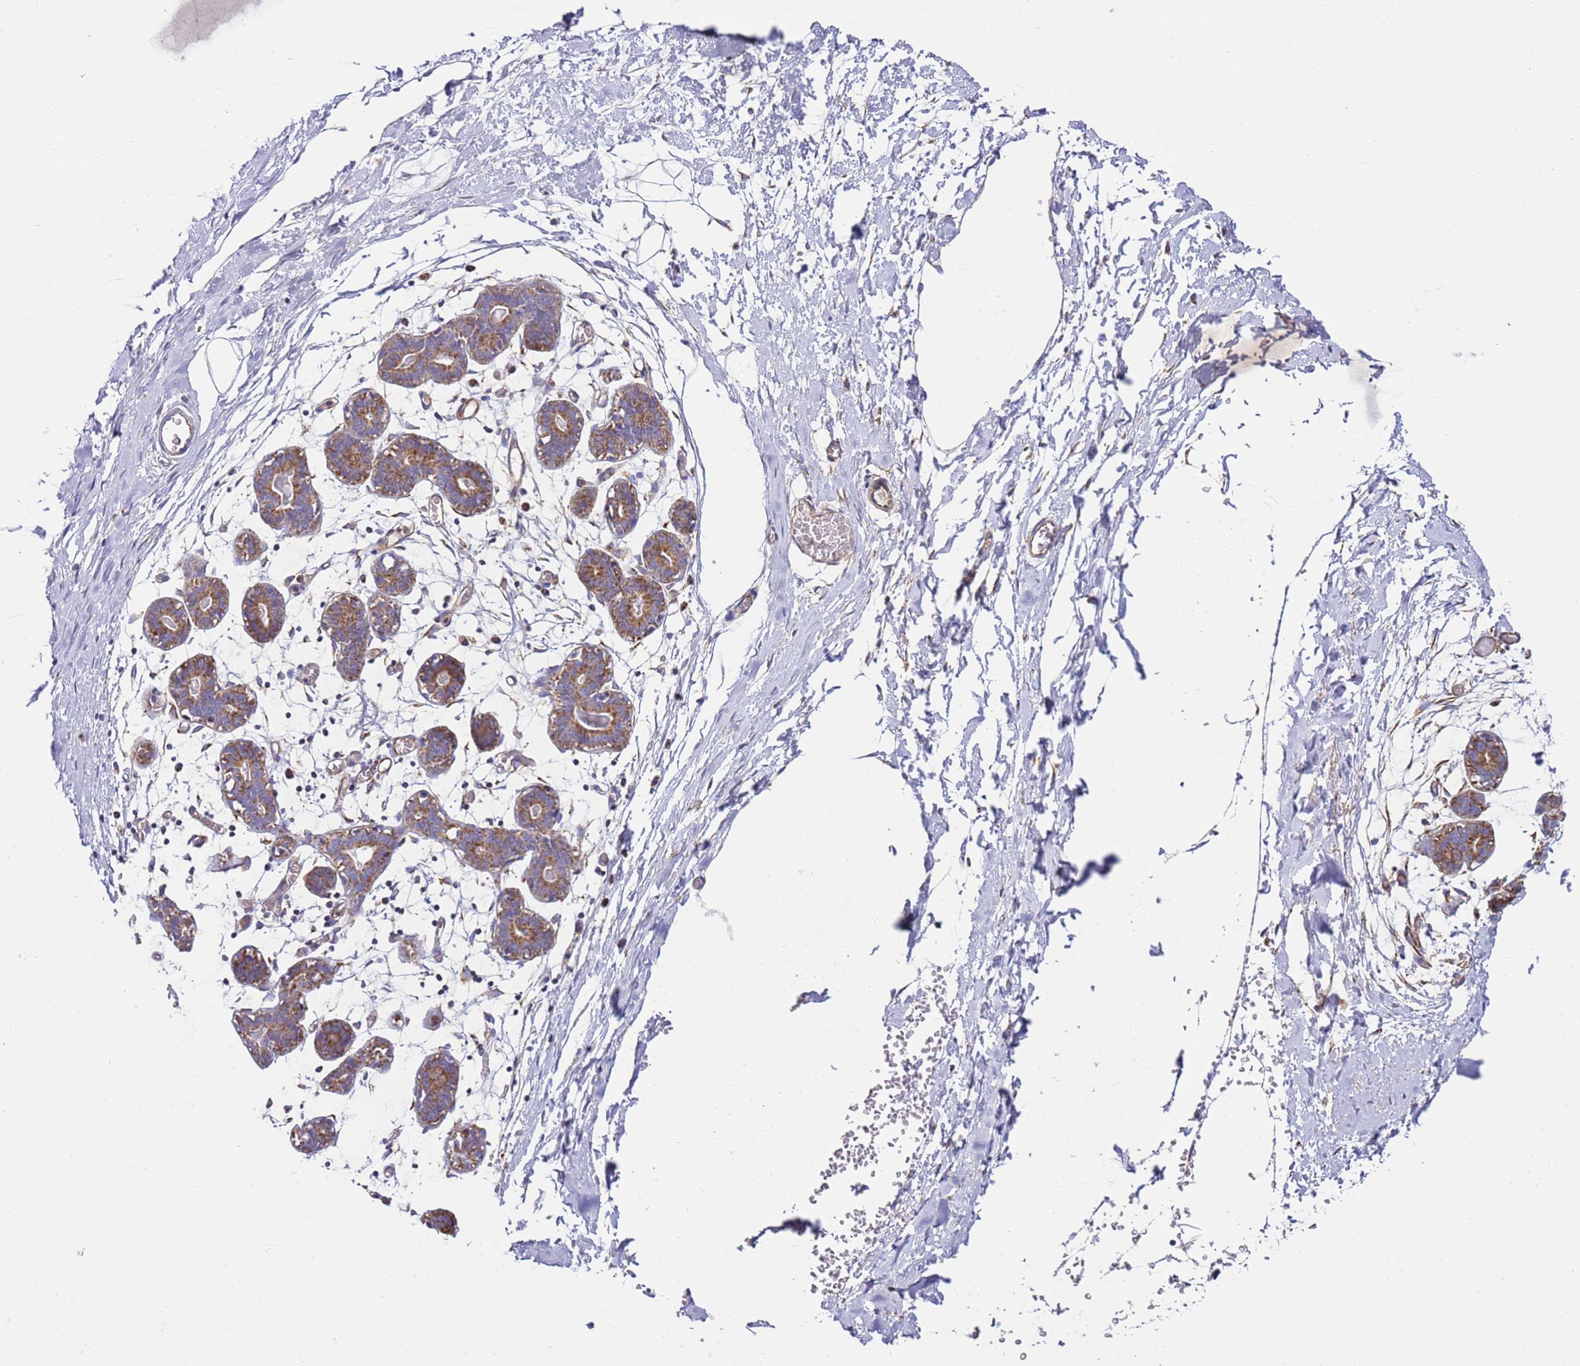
{"staining": {"intensity": "negative", "quantity": "none", "location": "none"}, "tissue": "breast", "cell_type": "Adipocytes", "image_type": "normal", "snomed": [{"axis": "morphology", "description": "Normal tissue, NOS"}, {"axis": "topography", "description": "Breast"}], "caption": "The micrograph displays no significant staining in adipocytes of breast.", "gene": "MRPL20", "patient": {"sex": "female", "age": 27}}